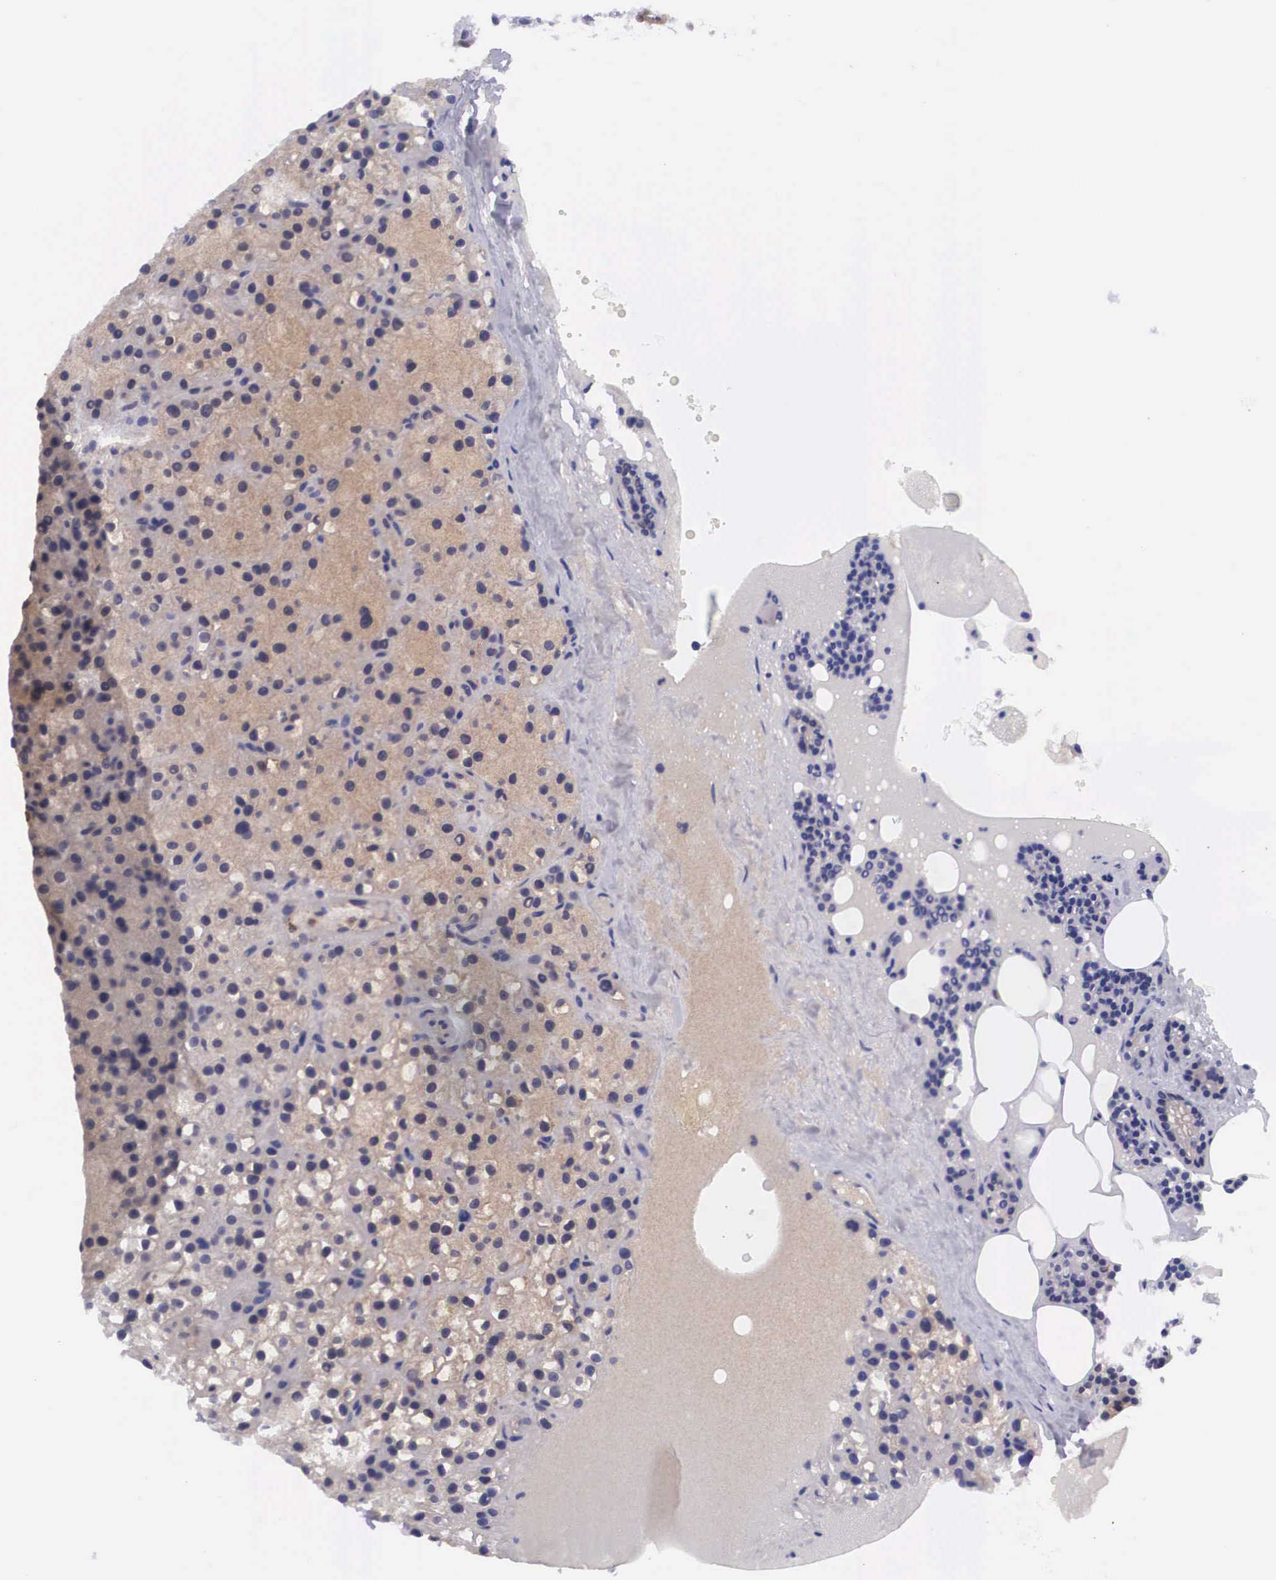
{"staining": {"intensity": "moderate", "quantity": "25%-75%", "location": "cytoplasmic/membranous"}, "tissue": "parathyroid gland", "cell_type": "Glandular cells", "image_type": "normal", "snomed": [{"axis": "morphology", "description": "Normal tissue, NOS"}, {"axis": "topography", "description": "Parathyroid gland"}], "caption": "Immunohistochemical staining of benign parathyroid gland displays moderate cytoplasmic/membranous protein positivity in approximately 25%-75% of glandular cells.", "gene": "BCAR1", "patient": {"sex": "female", "age": 71}}